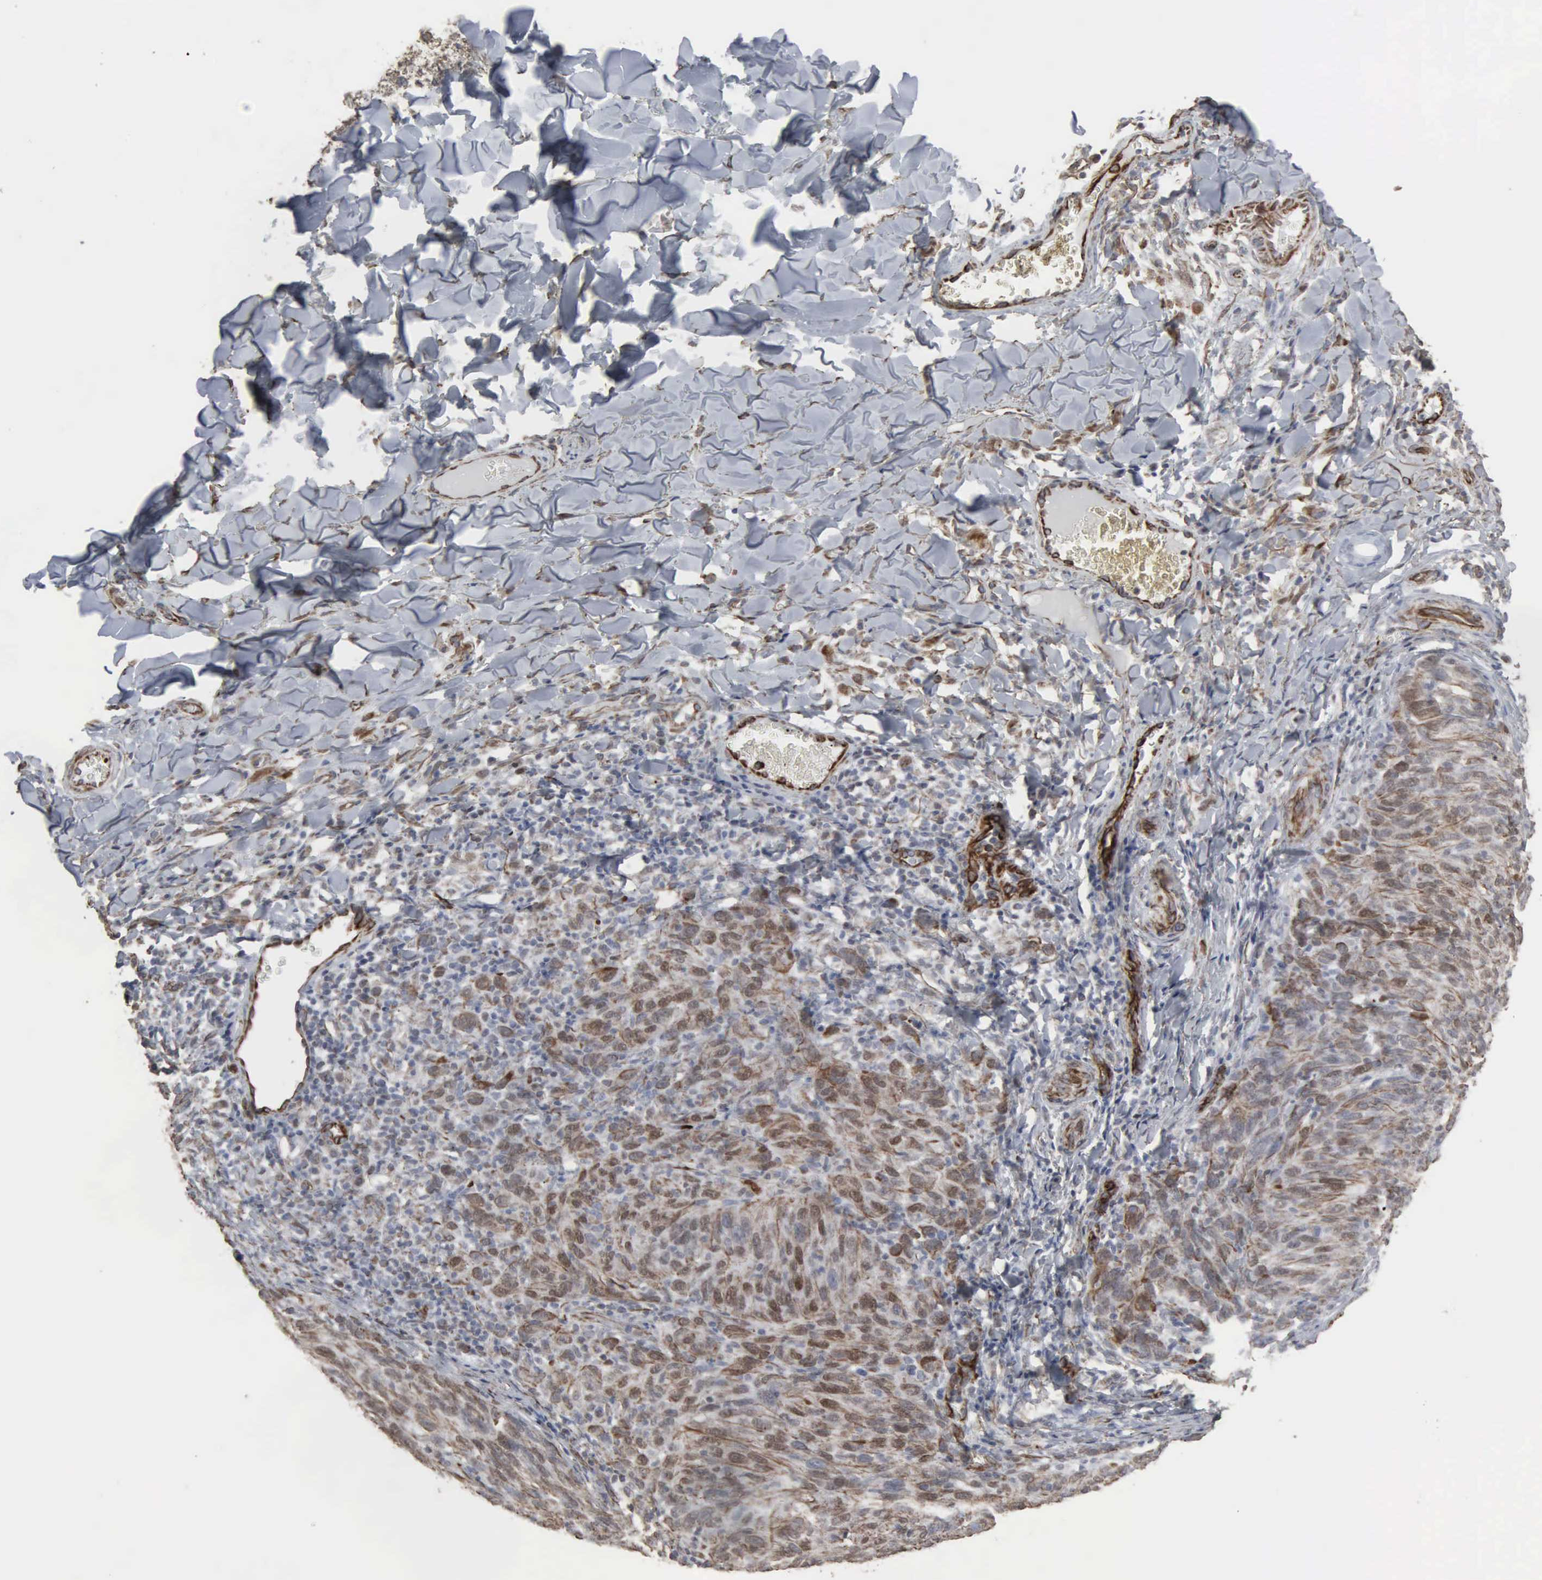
{"staining": {"intensity": "weak", "quantity": ">75%", "location": "cytoplasmic/membranous,nuclear"}, "tissue": "melanoma", "cell_type": "Tumor cells", "image_type": "cancer", "snomed": [{"axis": "morphology", "description": "Malignant melanoma, NOS"}, {"axis": "topography", "description": "Skin"}], "caption": "Weak cytoplasmic/membranous and nuclear expression is appreciated in about >75% of tumor cells in melanoma. (Brightfield microscopy of DAB IHC at high magnification).", "gene": "CCNE1", "patient": {"sex": "male", "age": 76}}